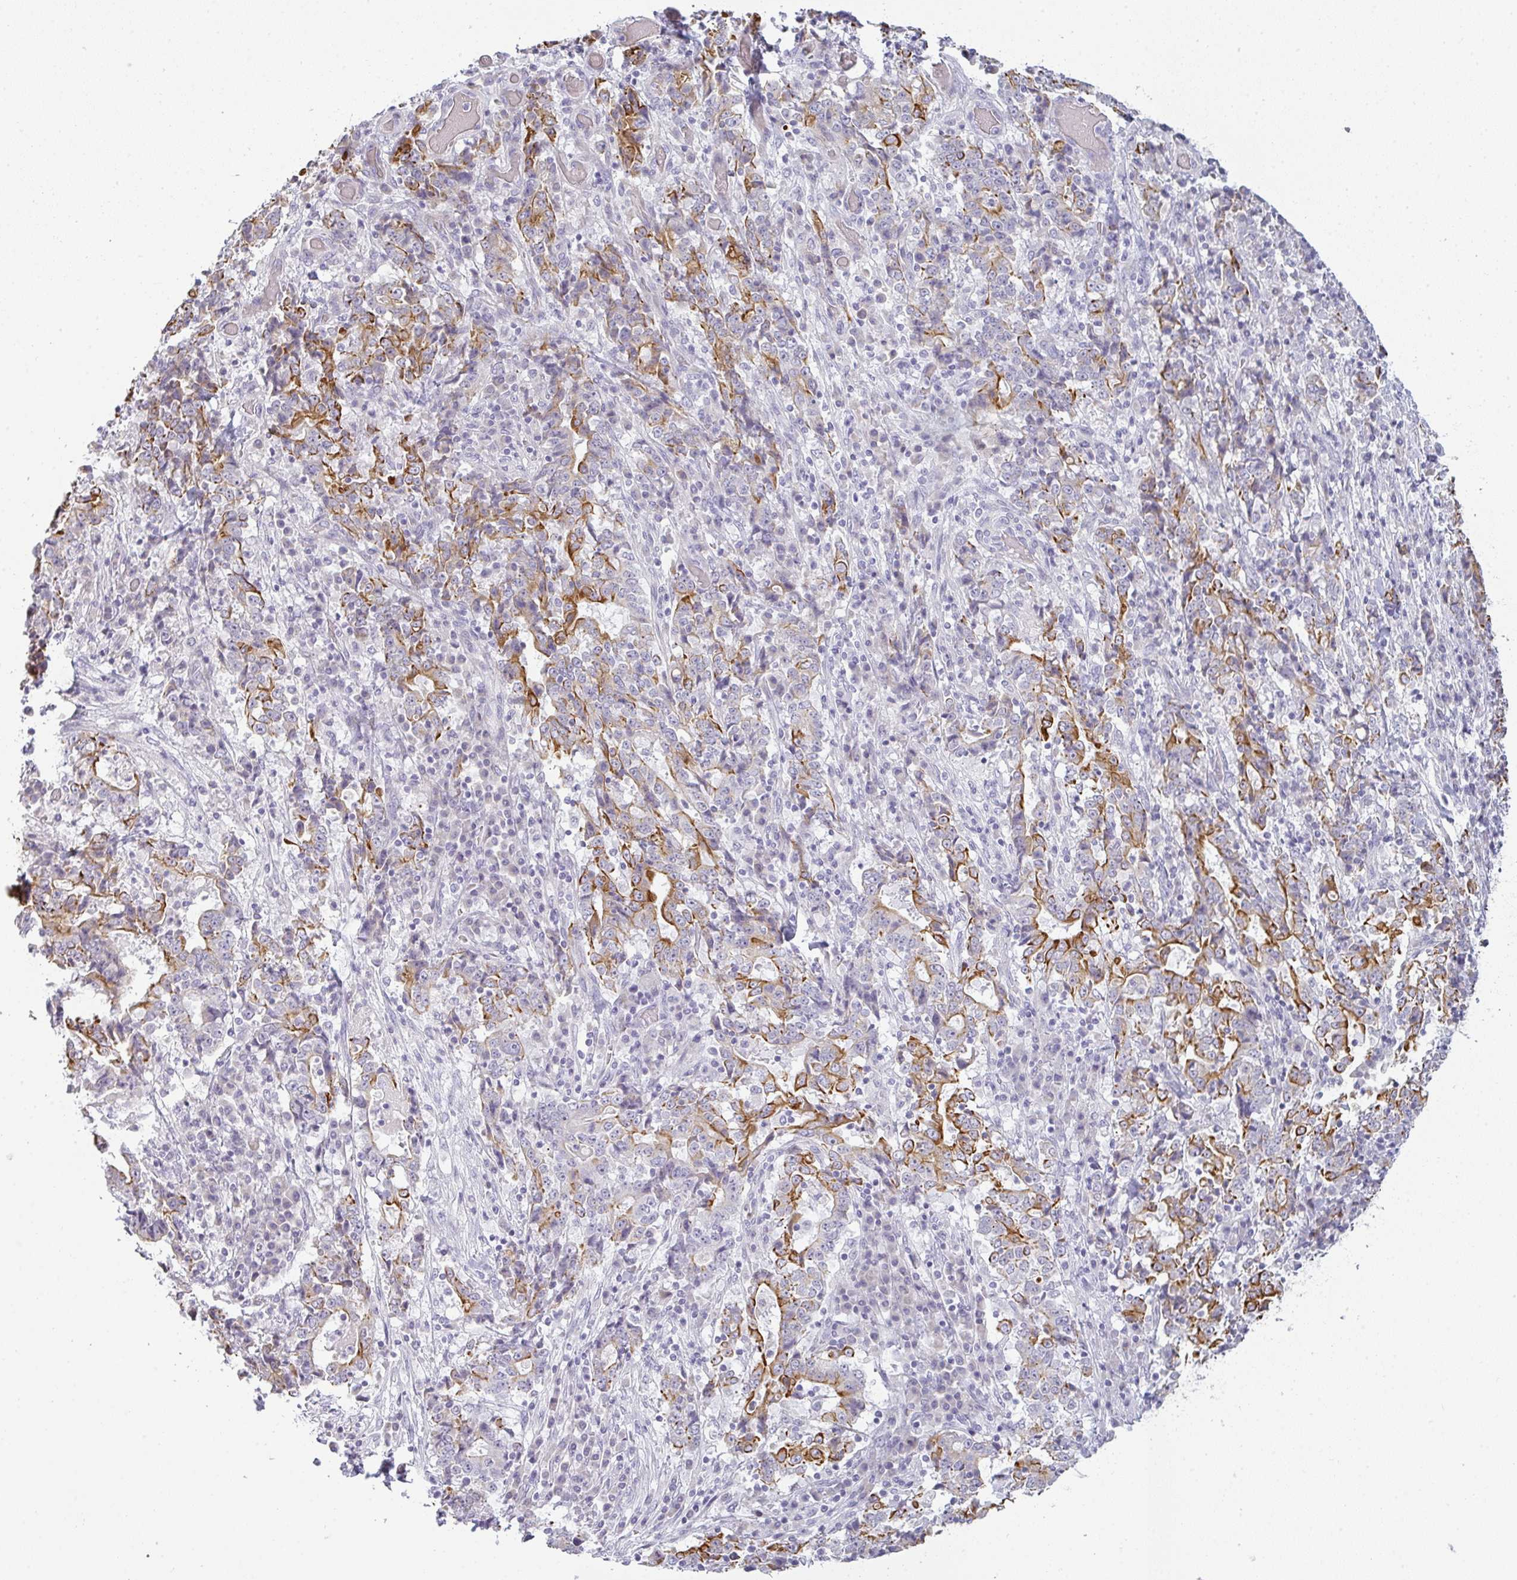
{"staining": {"intensity": "strong", "quantity": "25%-75%", "location": "cytoplasmic/membranous"}, "tissue": "stomach cancer", "cell_type": "Tumor cells", "image_type": "cancer", "snomed": [{"axis": "morphology", "description": "Normal tissue, NOS"}, {"axis": "morphology", "description": "Adenocarcinoma, NOS"}, {"axis": "topography", "description": "Stomach, upper"}, {"axis": "topography", "description": "Stomach"}], "caption": "Immunohistochemical staining of adenocarcinoma (stomach) shows strong cytoplasmic/membranous protein positivity in about 25%-75% of tumor cells.", "gene": "SIRPB2", "patient": {"sex": "male", "age": 59}}